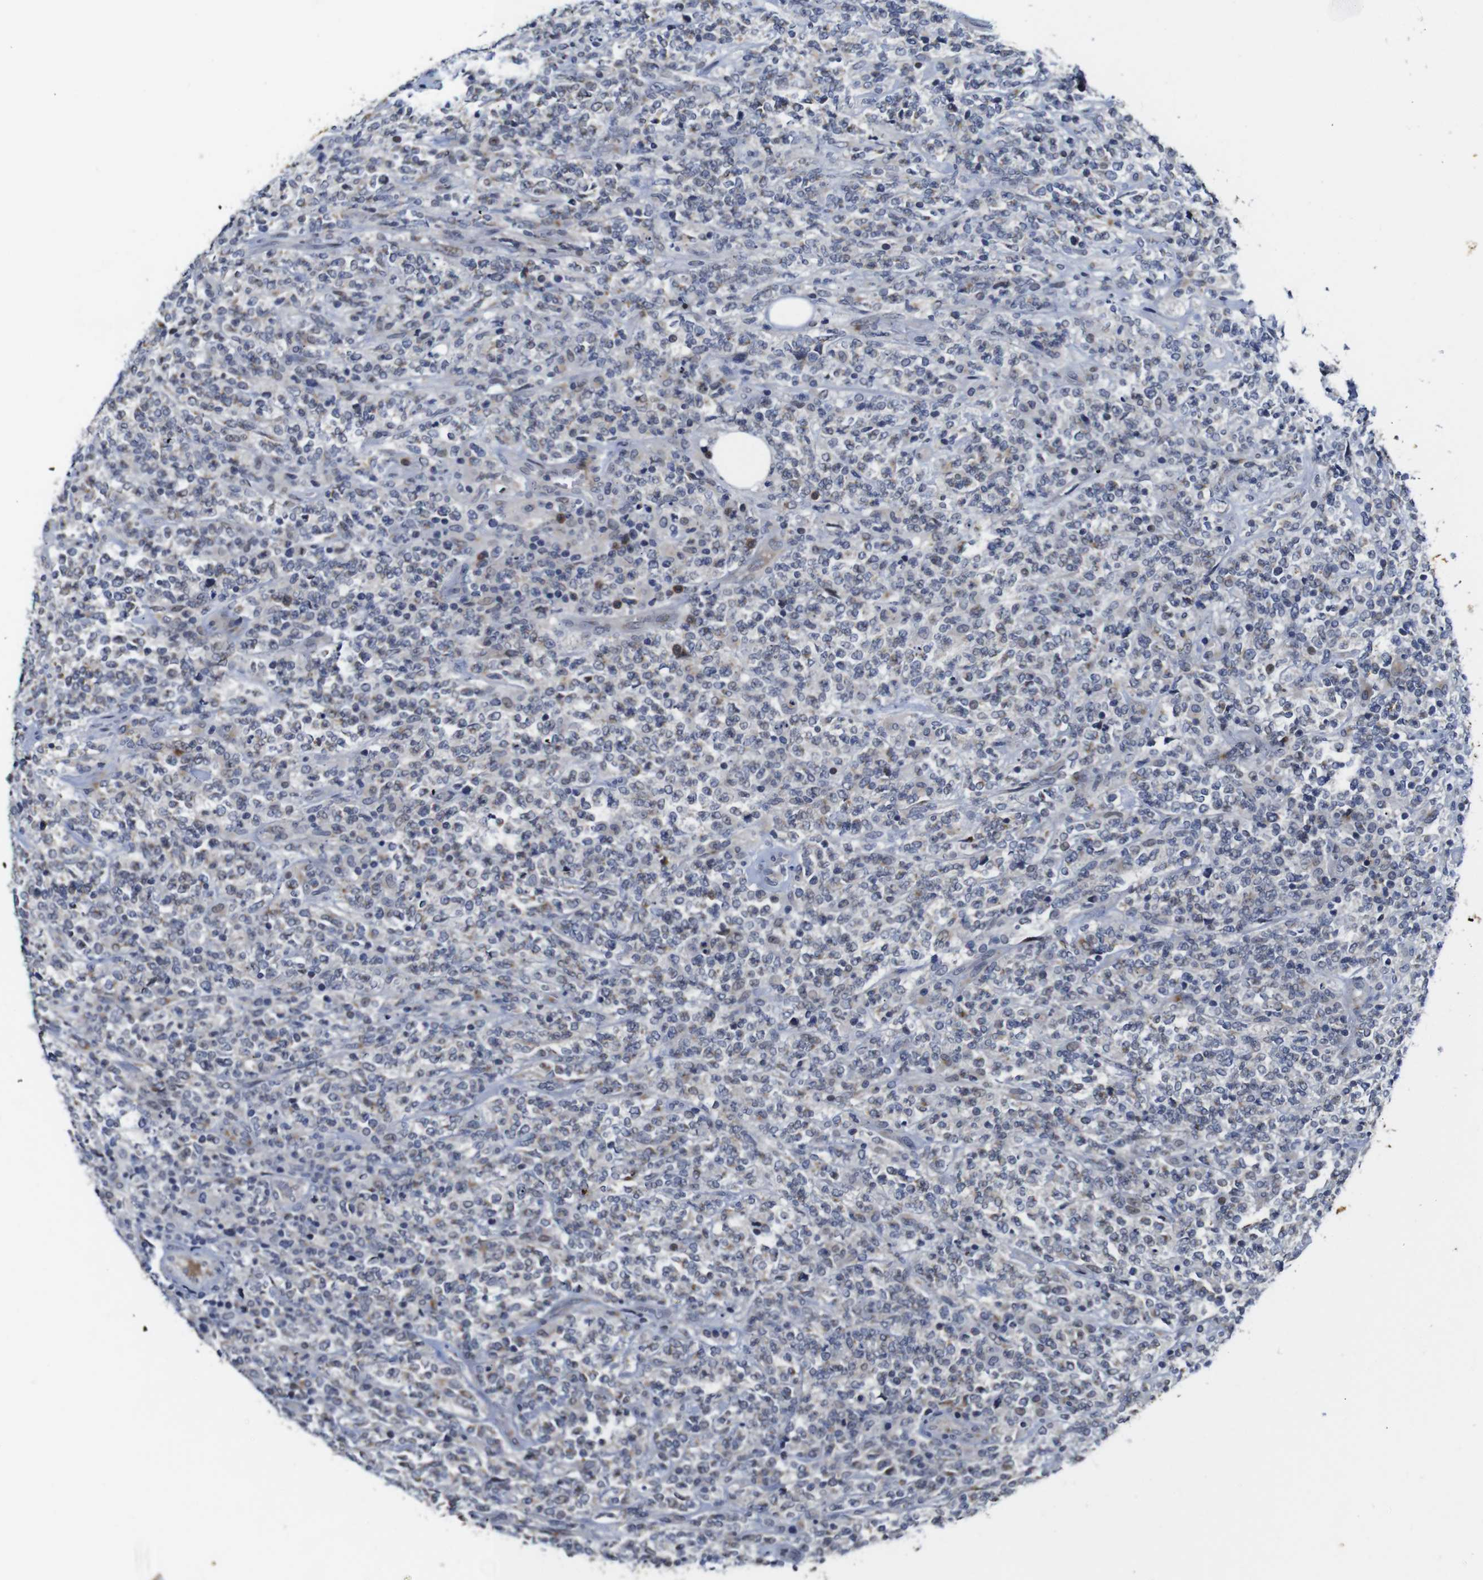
{"staining": {"intensity": "weak", "quantity": "<25%", "location": "nuclear"}, "tissue": "lymphoma", "cell_type": "Tumor cells", "image_type": "cancer", "snomed": [{"axis": "morphology", "description": "Malignant lymphoma, non-Hodgkin's type, High grade"}, {"axis": "topography", "description": "Soft tissue"}], "caption": "This is a histopathology image of IHC staining of high-grade malignant lymphoma, non-Hodgkin's type, which shows no positivity in tumor cells.", "gene": "FURIN", "patient": {"sex": "male", "age": 18}}